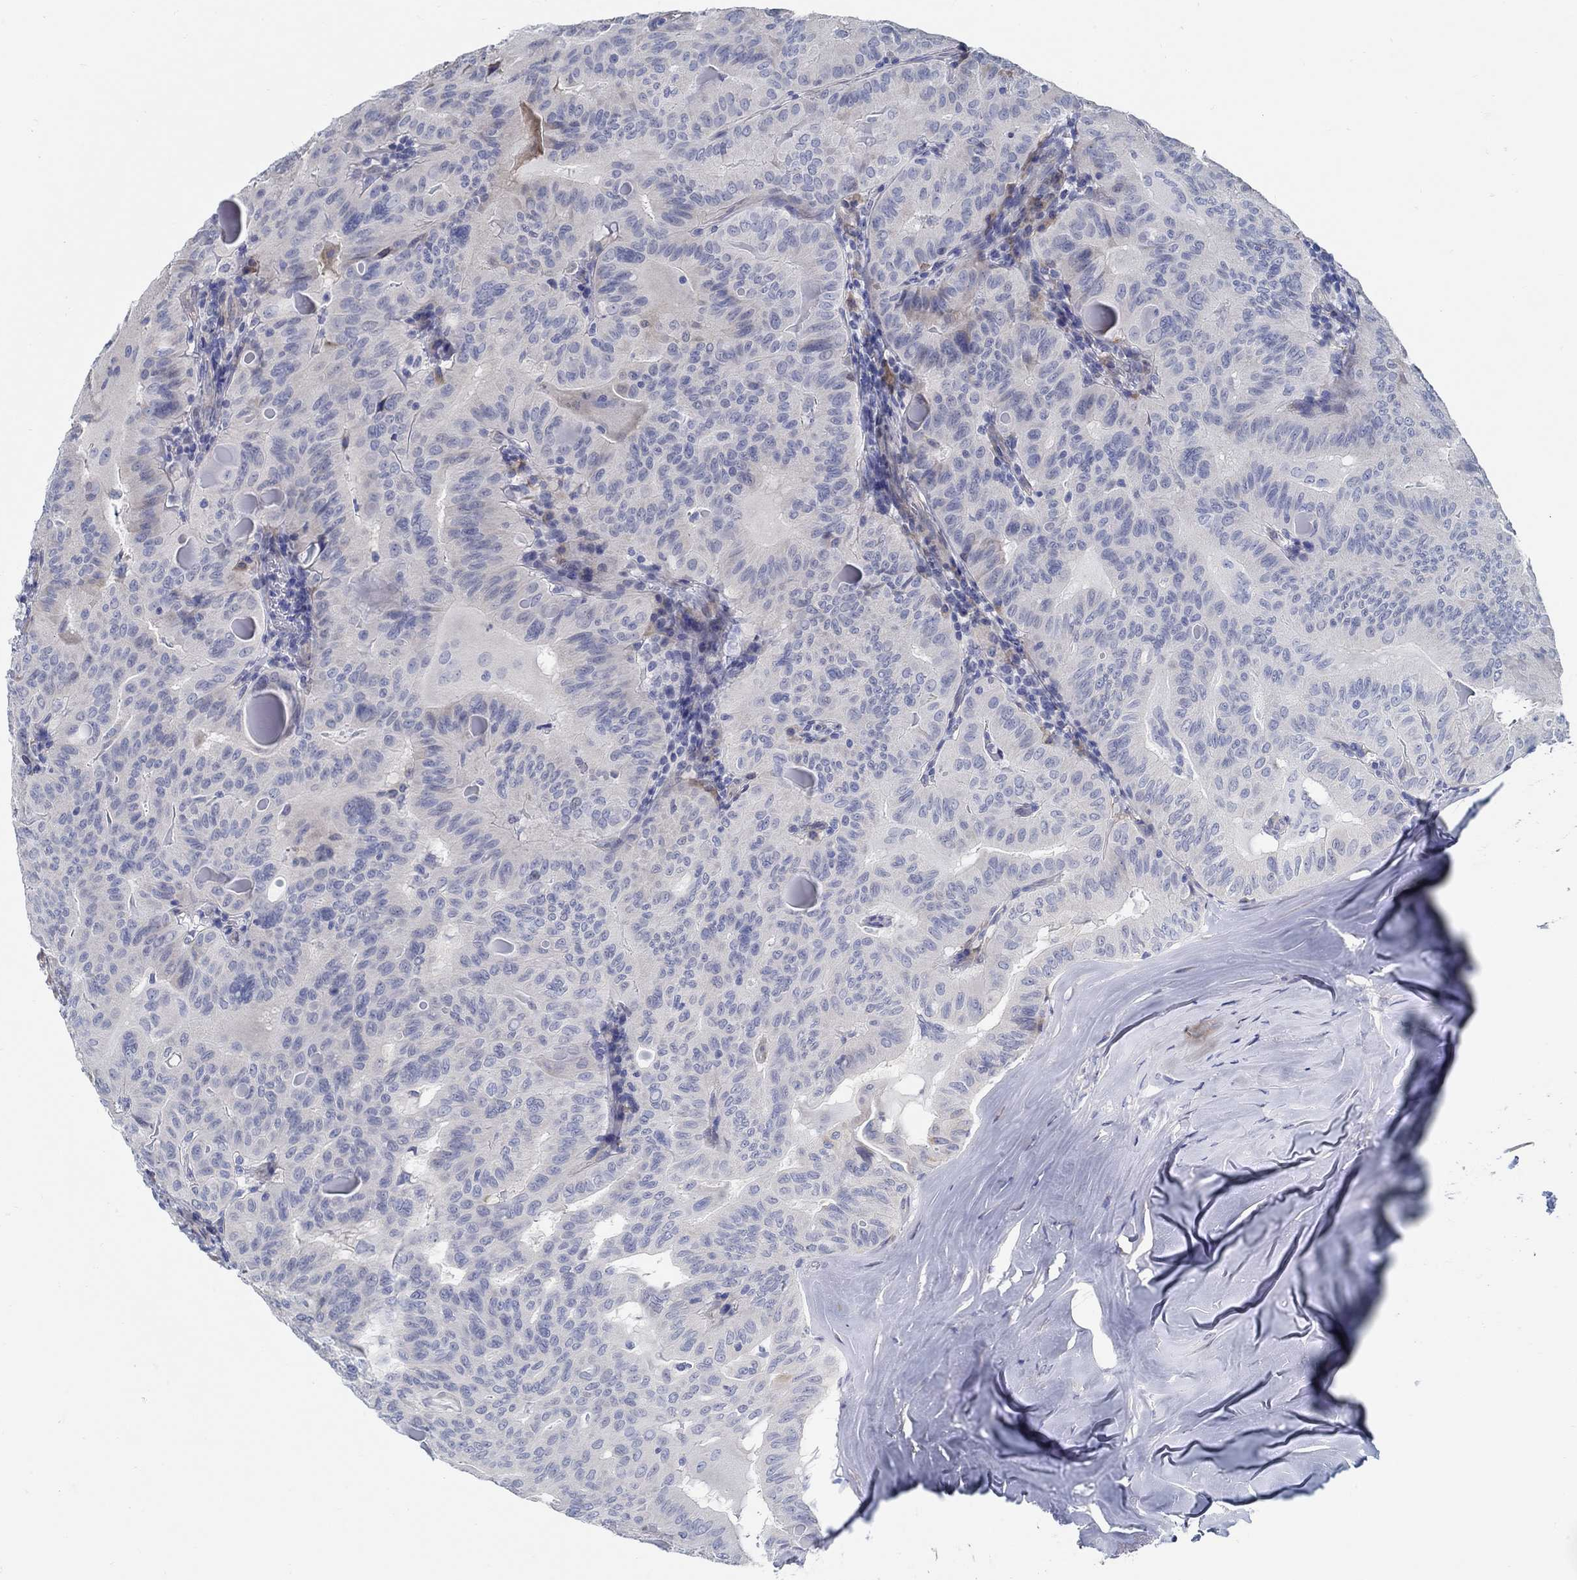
{"staining": {"intensity": "negative", "quantity": "none", "location": "none"}, "tissue": "thyroid cancer", "cell_type": "Tumor cells", "image_type": "cancer", "snomed": [{"axis": "morphology", "description": "Papillary adenocarcinoma, NOS"}, {"axis": "topography", "description": "Thyroid gland"}], "caption": "Tumor cells show no significant staining in thyroid cancer.", "gene": "C15orf39", "patient": {"sex": "female", "age": 68}}